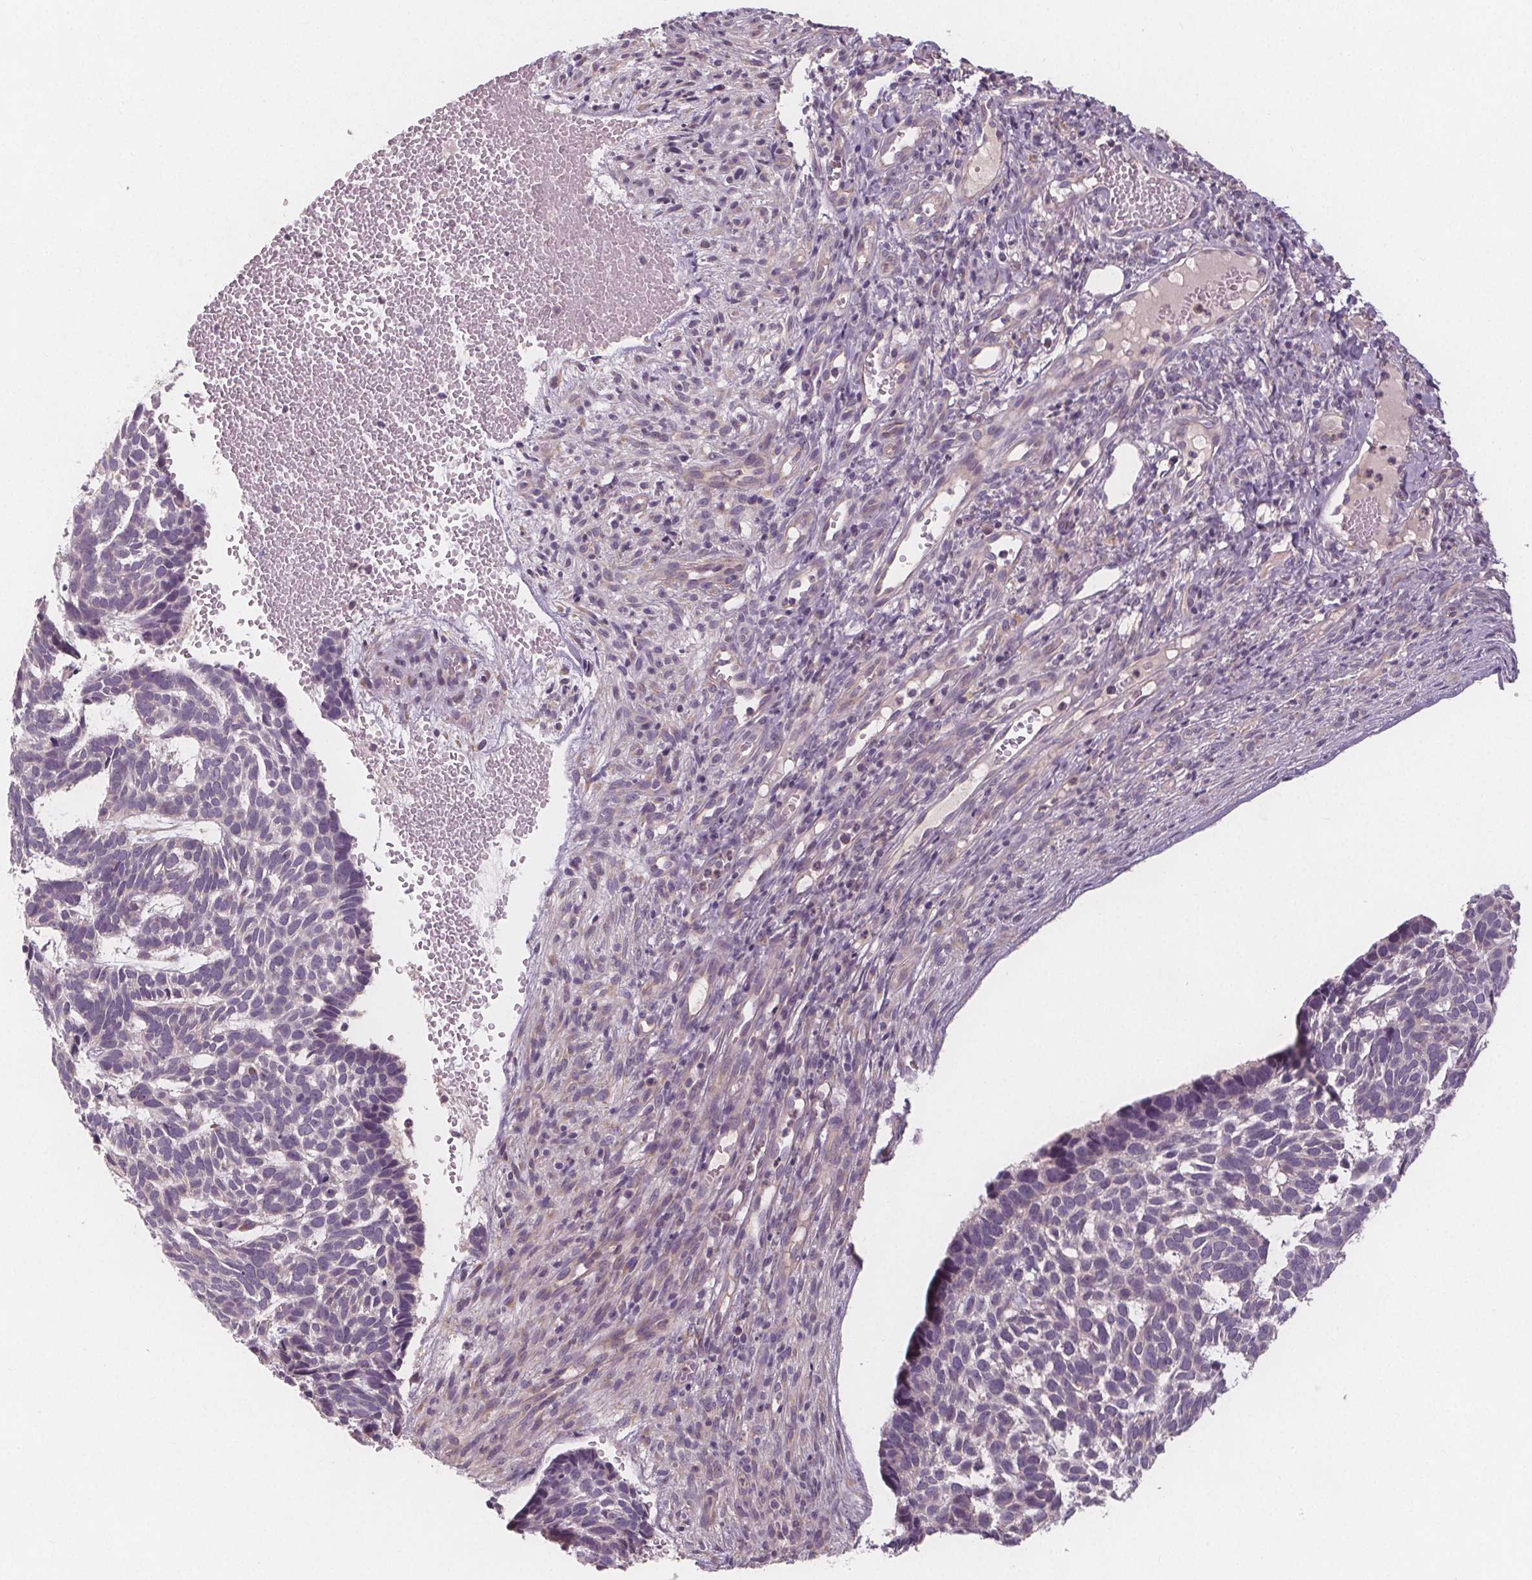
{"staining": {"intensity": "negative", "quantity": "none", "location": "none"}, "tissue": "skin cancer", "cell_type": "Tumor cells", "image_type": "cancer", "snomed": [{"axis": "morphology", "description": "Basal cell carcinoma"}, {"axis": "topography", "description": "Skin"}], "caption": "This is an immunohistochemistry photomicrograph of skin cancer. There is no staining in tumor cells.", "gene": "VNN1", "patient": {"sex": "male", "age": 78}}